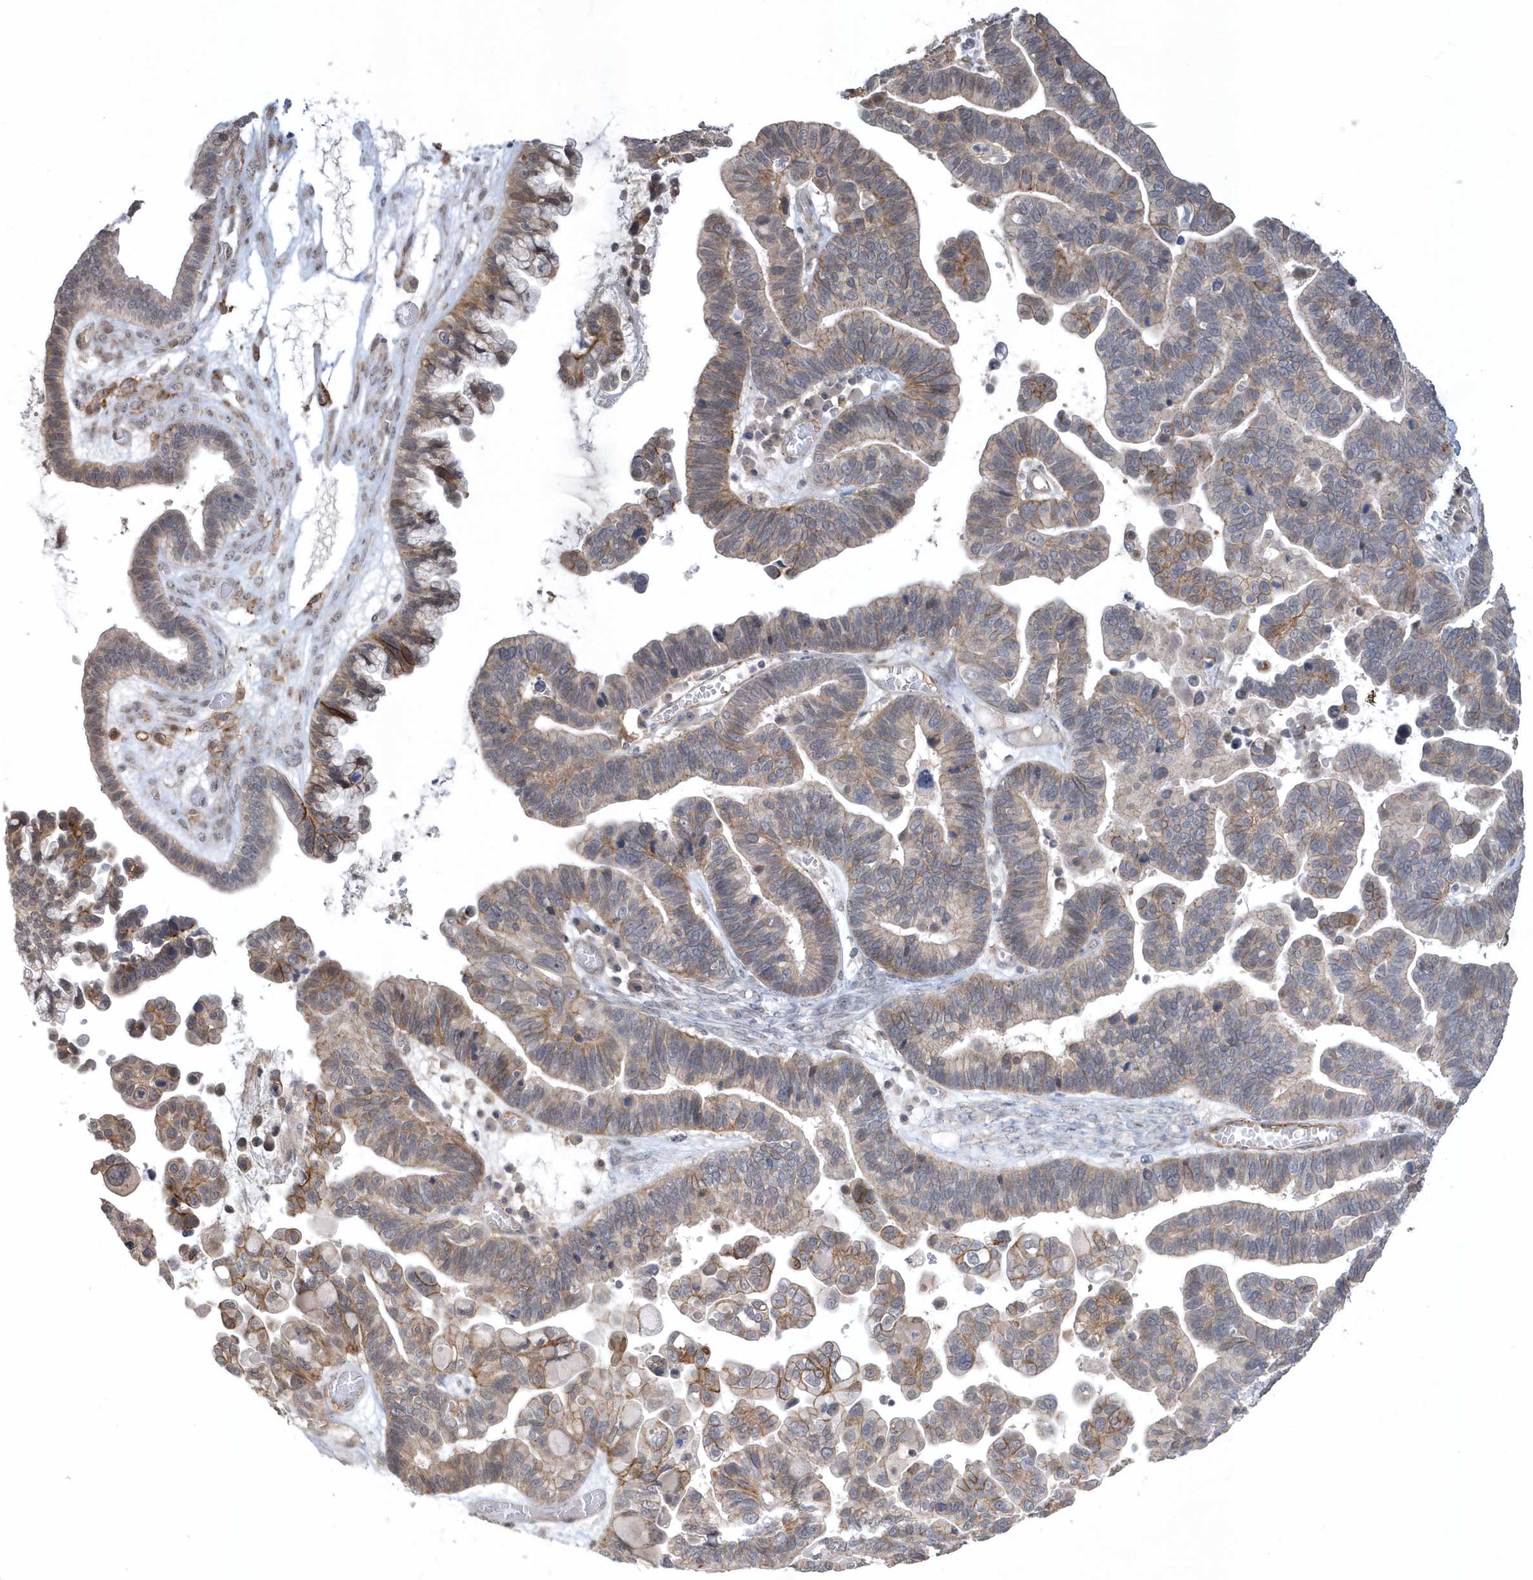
{"staining": {"intensity": "moderate", "quantity": "25%-75%", "location": "cytoplasmic/membranous"}, "tissue": "ovarian cancer", "cell_type": "Tumor cells", "image_type": "cancer", "snomed": [{"axis": "morphology", "description": "Cystadenocarcinoma, serous, NOS"}, {"axis": "topography", "description": "Ovary"}], "caption": "Immunohistochemistry image of ovarian cancer (serous cystadenocarcinoma) stained for a protein (brown), which reveals medium levels of moderate cytoplasmic/membranous staining in approximately 25%-75% of tumor cells.", "gene": "CRIP3", "patient": {"sex": "female", "age": 56}}